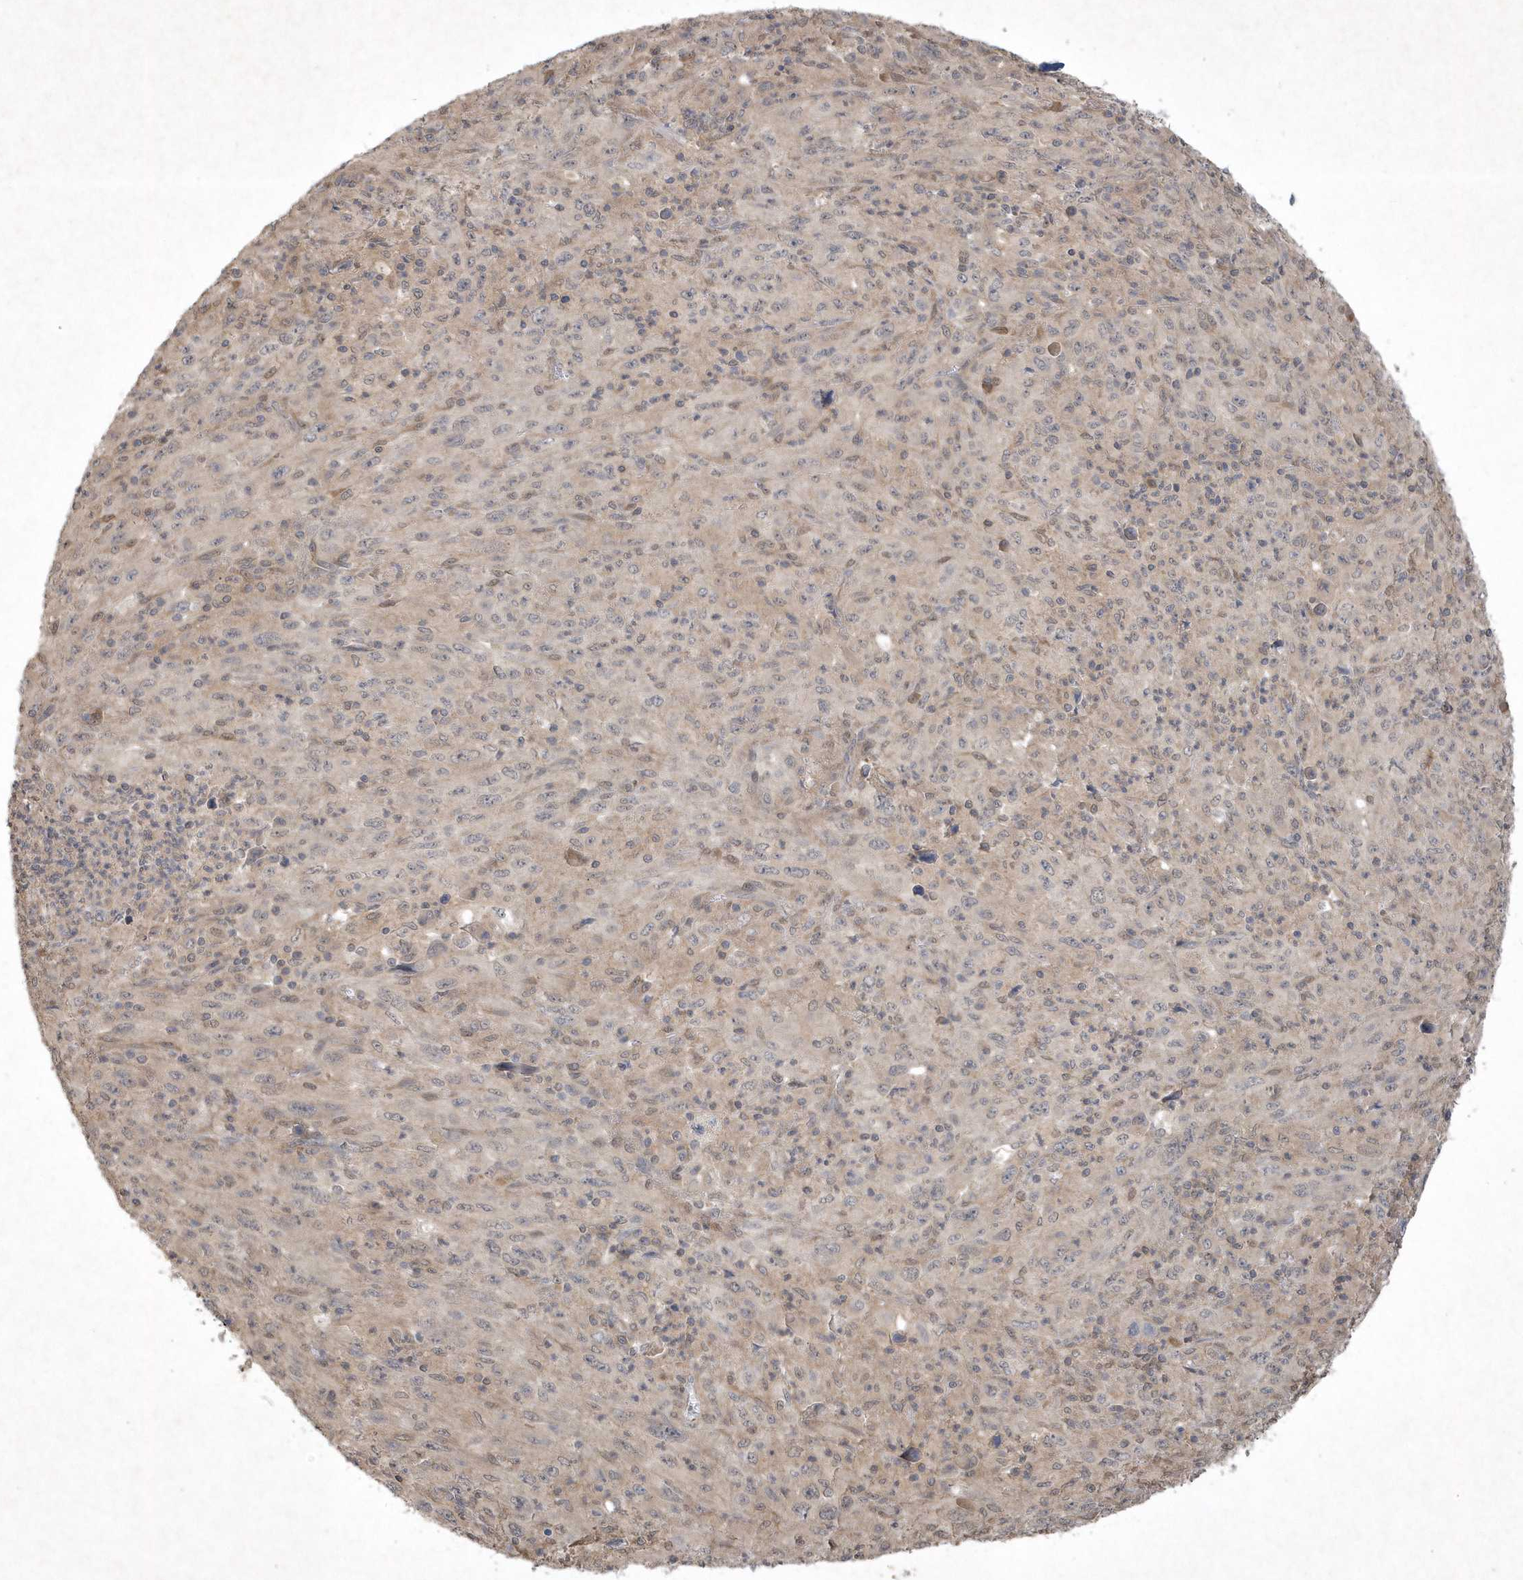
{"staining": {"intensity": "negative", "quantity": "none", "location": "none"}, "tissue": "melanoma", "cell_type": "Tumor cells", "image_type": "cancer", "snomed": [{"axis": "morphology", "description": "Malignant melanoma, Metastatic site"}, {"axis": "topography", "description": "Skin"}], "caption": "This is a histopathology image of immunohistochemistry staining of melanoma, which shows no staining in tumor cells.", "gene": "AKR7A2", "patient": {"sex": "female", "age": 56}}